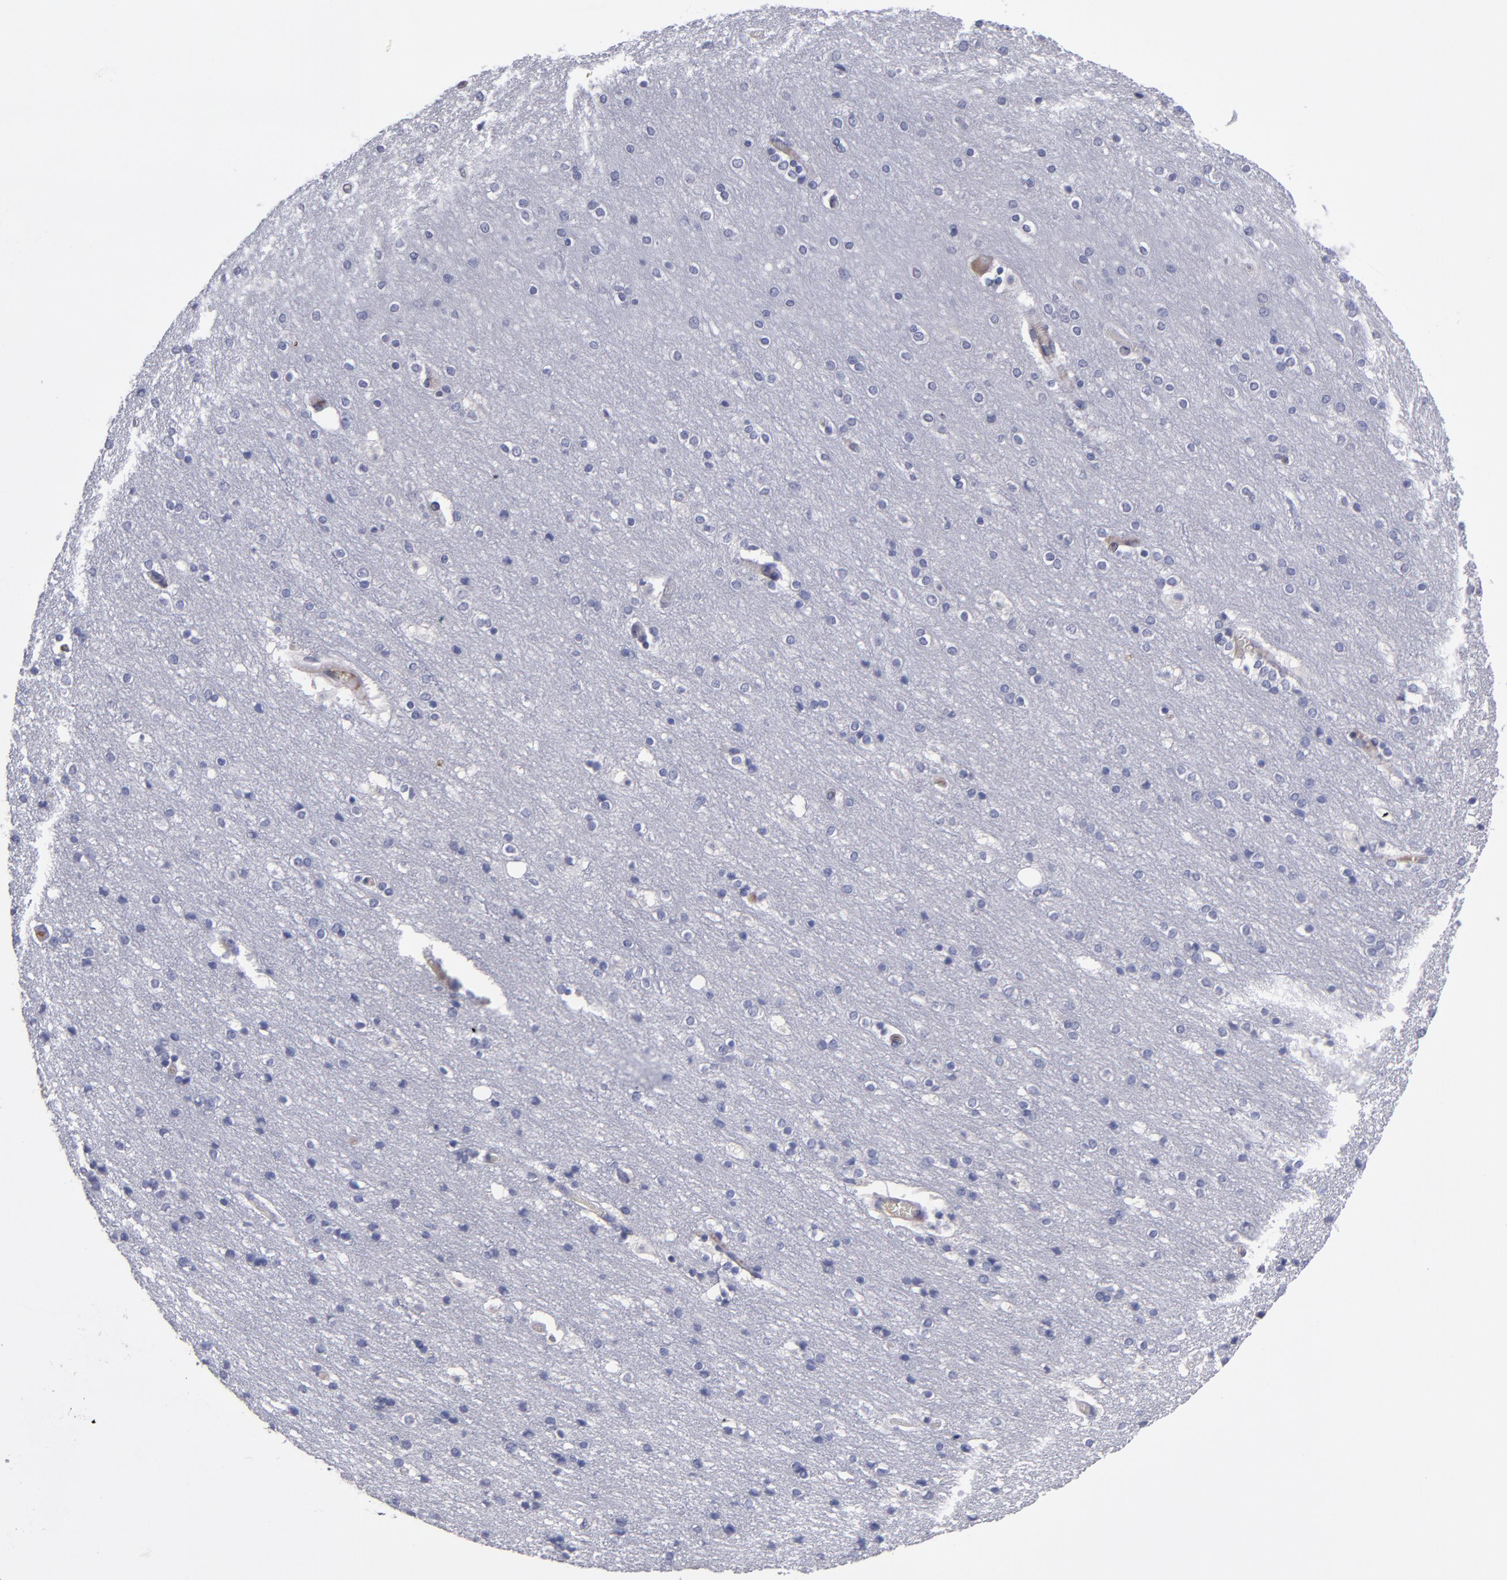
{"staining": {"intensity": "negative", "quantity": "none", "location": "none"}, "tissue": "cerebral cortex", "cell_type": "Endothelial cells", "image_type": "normal", "snomed": [{"axis": "morphology", "description": "Normal tissue, NOS"}, {"axis": "topography", "description": "Cerebral cortex"}], "caption": "DAB (3,3'-diaminobenzidine) immunohistochemical staining of benign human cerebral cortex demonstrates no significant positivity in endothelial cells. The staining was performed using DAB (3,3'-diaminobenzidine) to visualize the protein expression in brown, while the nuclei were stained in blue with hematoxylin (Magnification: 20x).", "gene": "CDH3", "patient": {"sex": "female", "age": 54}}